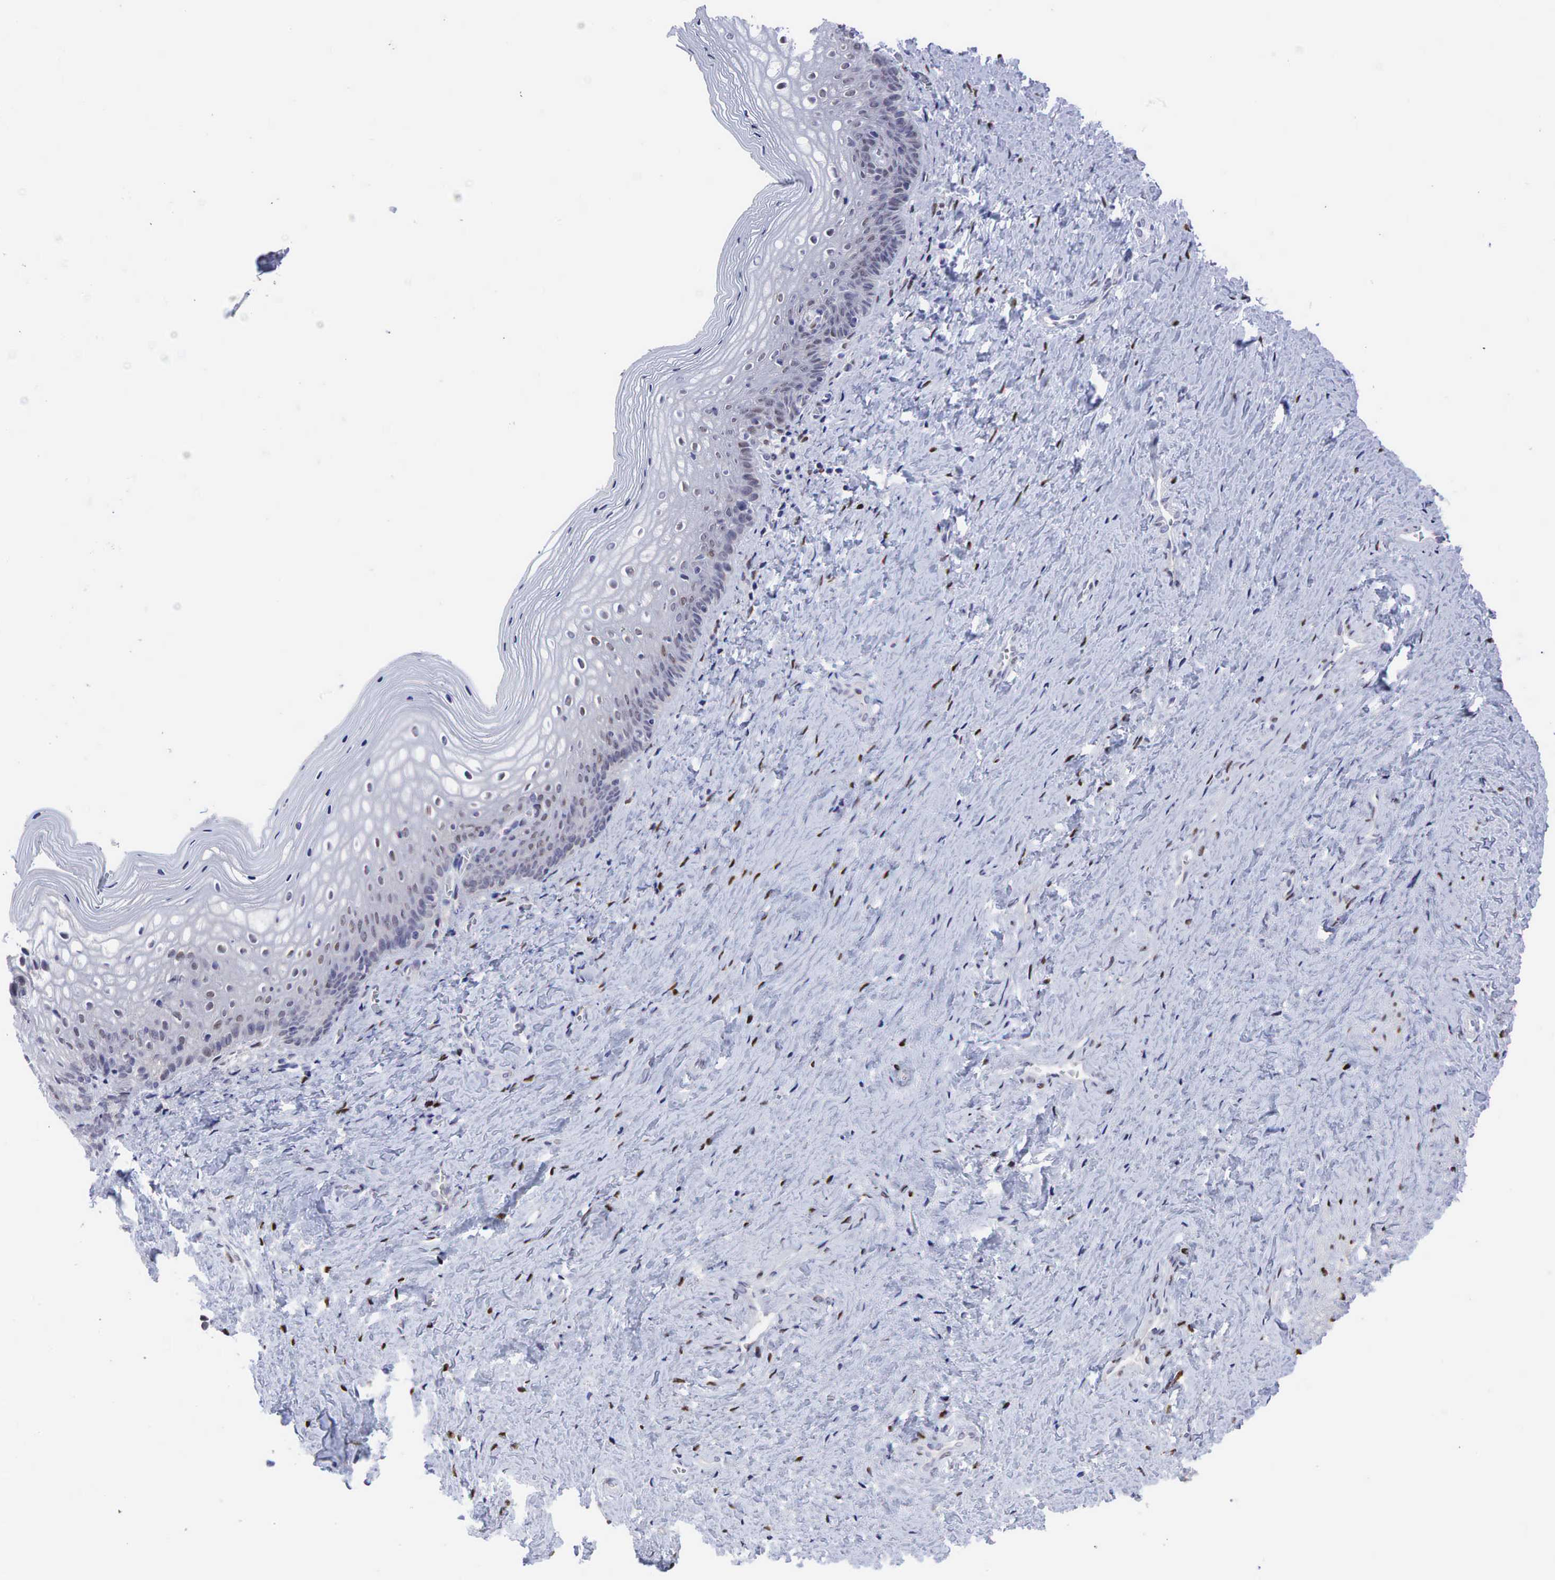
{"staining": {"intensity": "weak", "quantity": "<25%", "location": "nuclear"}, "tissue": "vagina", "cell_type": "Squamous epithelial cells", "image_type": "normal", "snomed": [{"axis": "morphology", "description": "Normal tissue, NOS"}, {"axis": "topography", "description": "Vagina"}], "caption": "An immunohistochemistry photomicrograph of unremarkable vagina is shown. There is no staining in squamous epithelial cells of vagina.", "gene": "AR", "patient": {"sex": "female", "age": 46}}